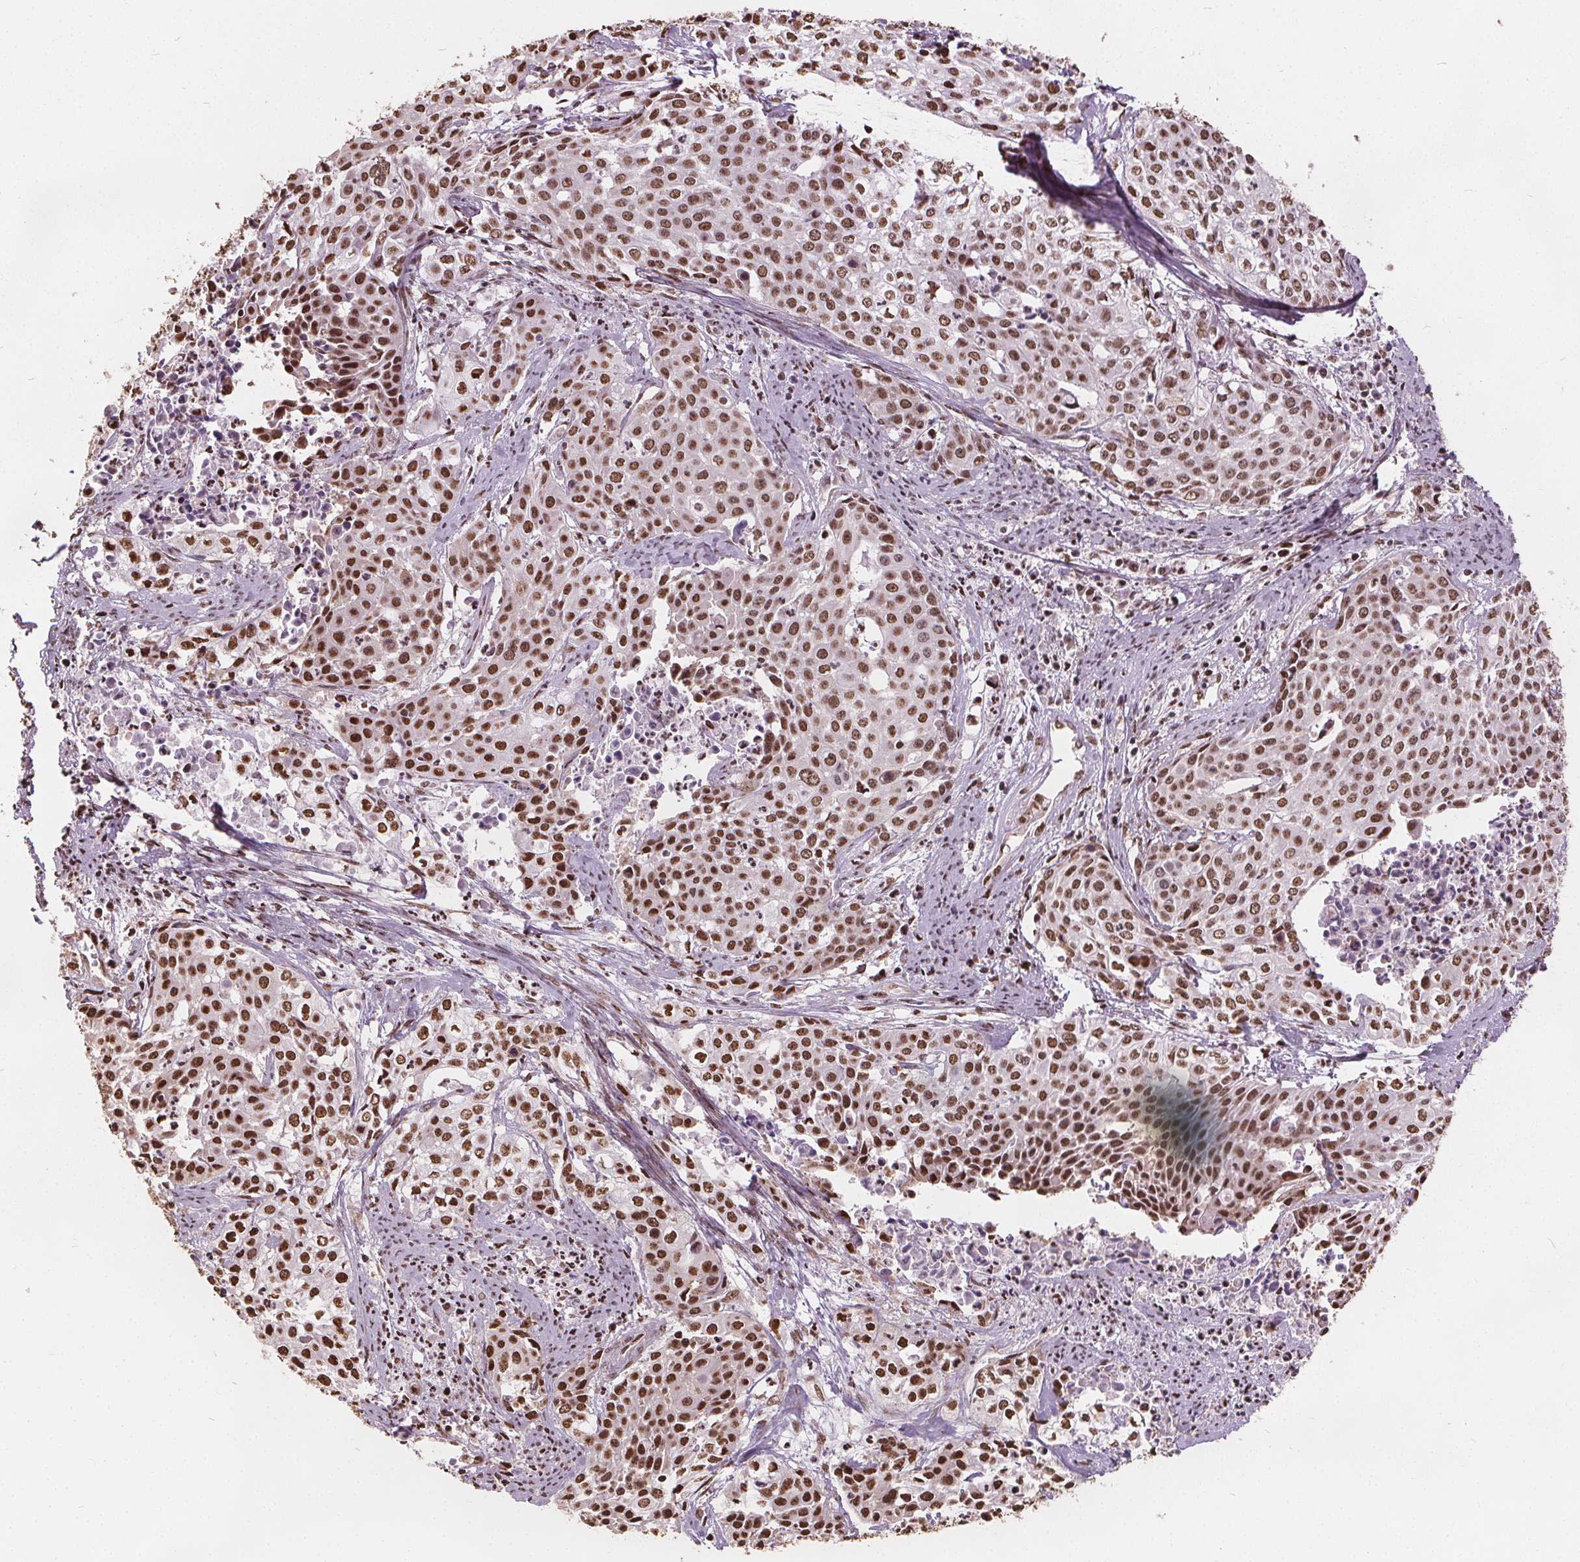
{"staining": {"intensity": "strong", "quantity": ">75%", "location": "nuclear"}, "tissue": "cervical cancer", "cell_type": "Tumor cells", "image_type": "cancer", "snomed": [{"axis": "morphology", "description": "Squamous cell carcinoma, NOS"}, {"axis": "topography", "description": "Cervix"}], "caption": "Tumor cells reveal high levels of strong nuclear positivity in about >75% of cells in human squamous cell carcinoma (cervical). The staining is performed using DAB (3,3'-diaminobenzidine) brown chromogen to label protein expression. The nuclei are counter-stained blue using hematoxylin.", "gene": "ISLR2", "patient": {"sex": "female", "age": 39}}